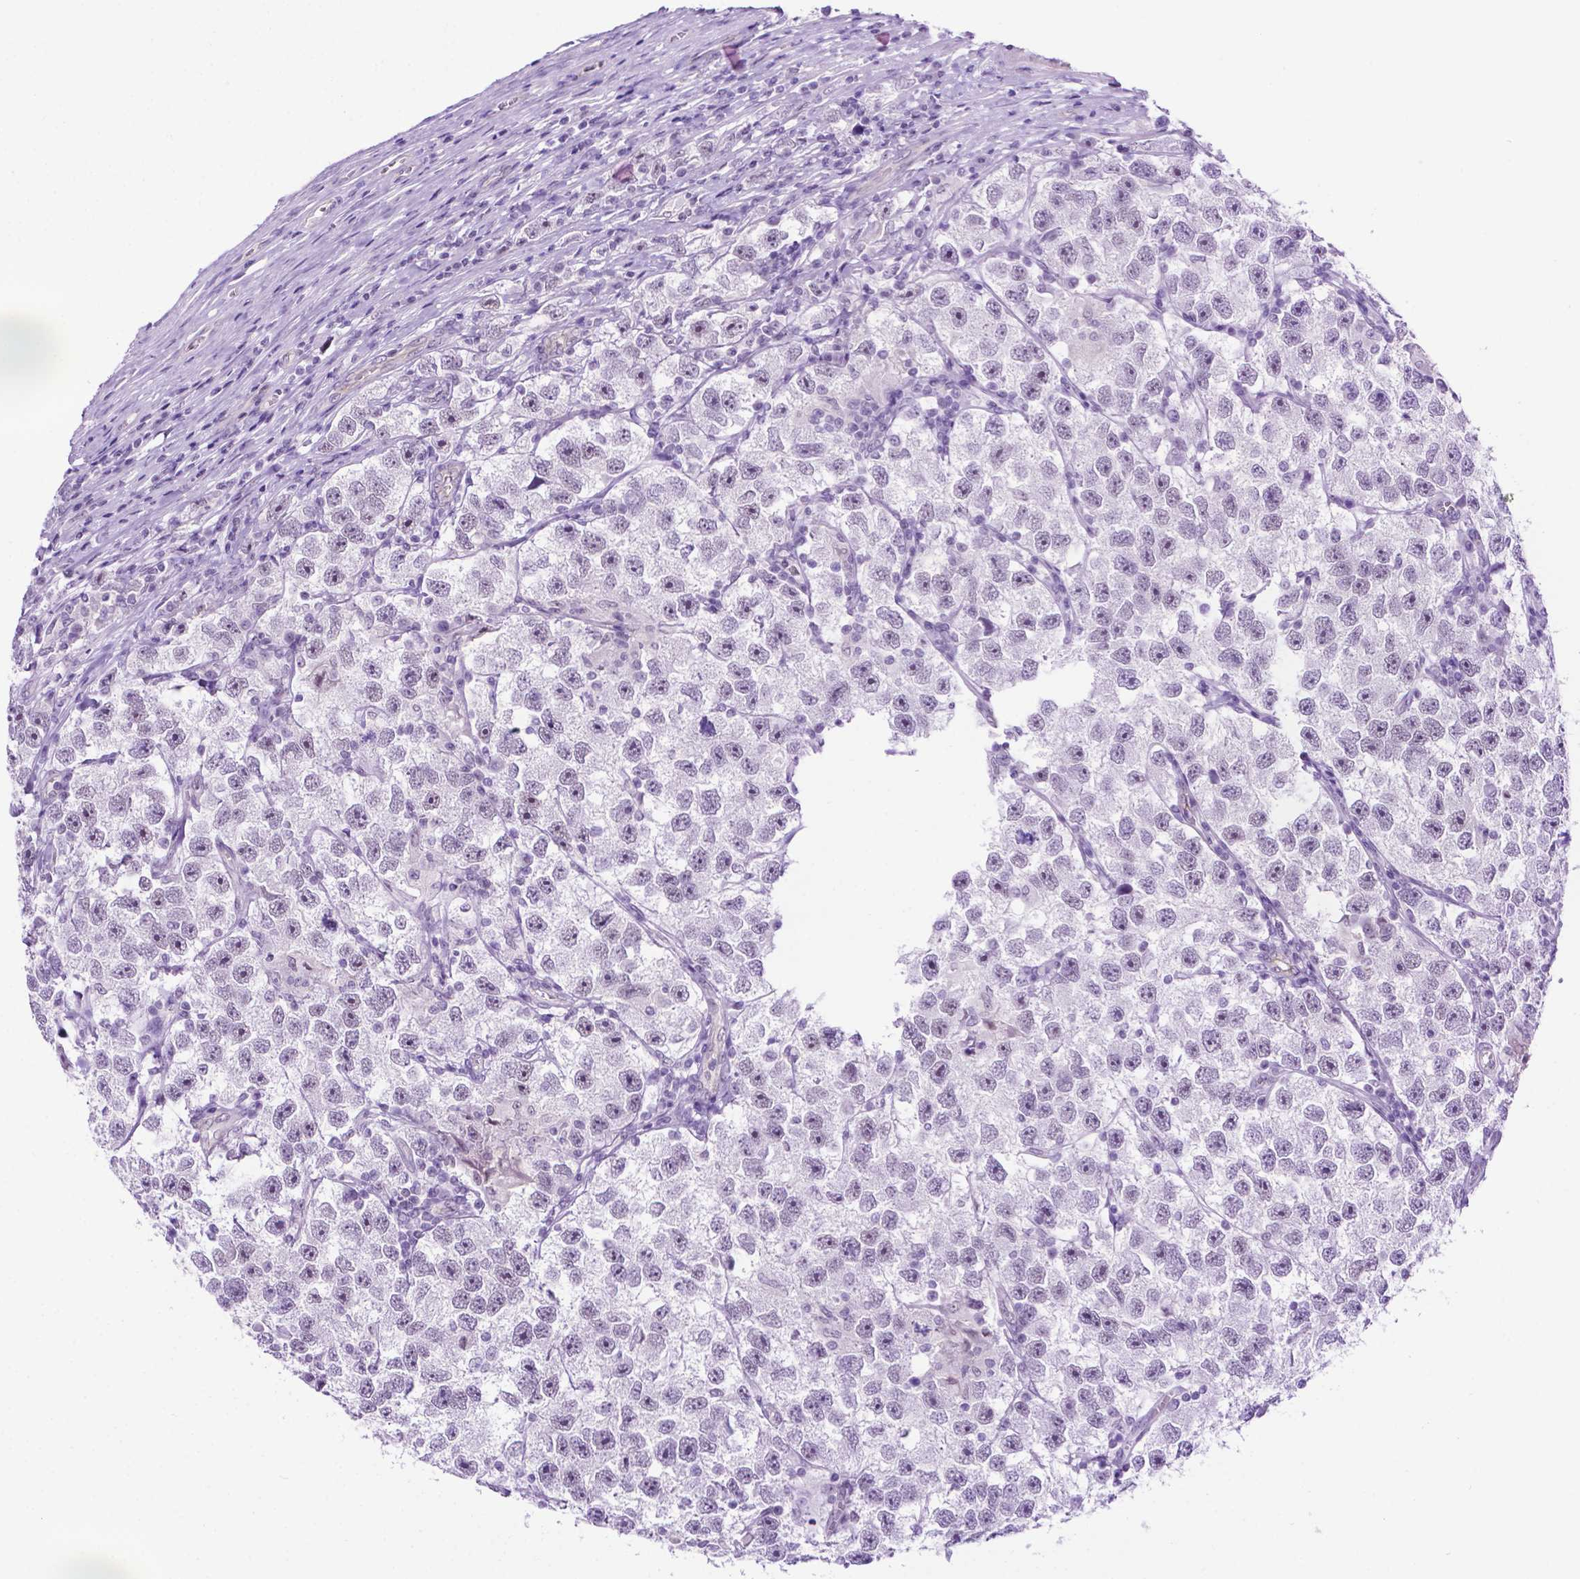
{"staining": {"intensity": "negative", "quantity": "none", "location": "none"}, "tissue": "testis cancer", "cell_type": "Tumor cells", "image_type": "cancer", "snomed": [{"axis": "morphology", "description": "Seminoma, NOS"}, {"axis": "topography", "description": "Testis"}], "caption": "There is no significant staining in tumor cells of testis cancer (seminoma).", "gene": "TACSTD2", "patient": {"sex": "male", "age": 26}}